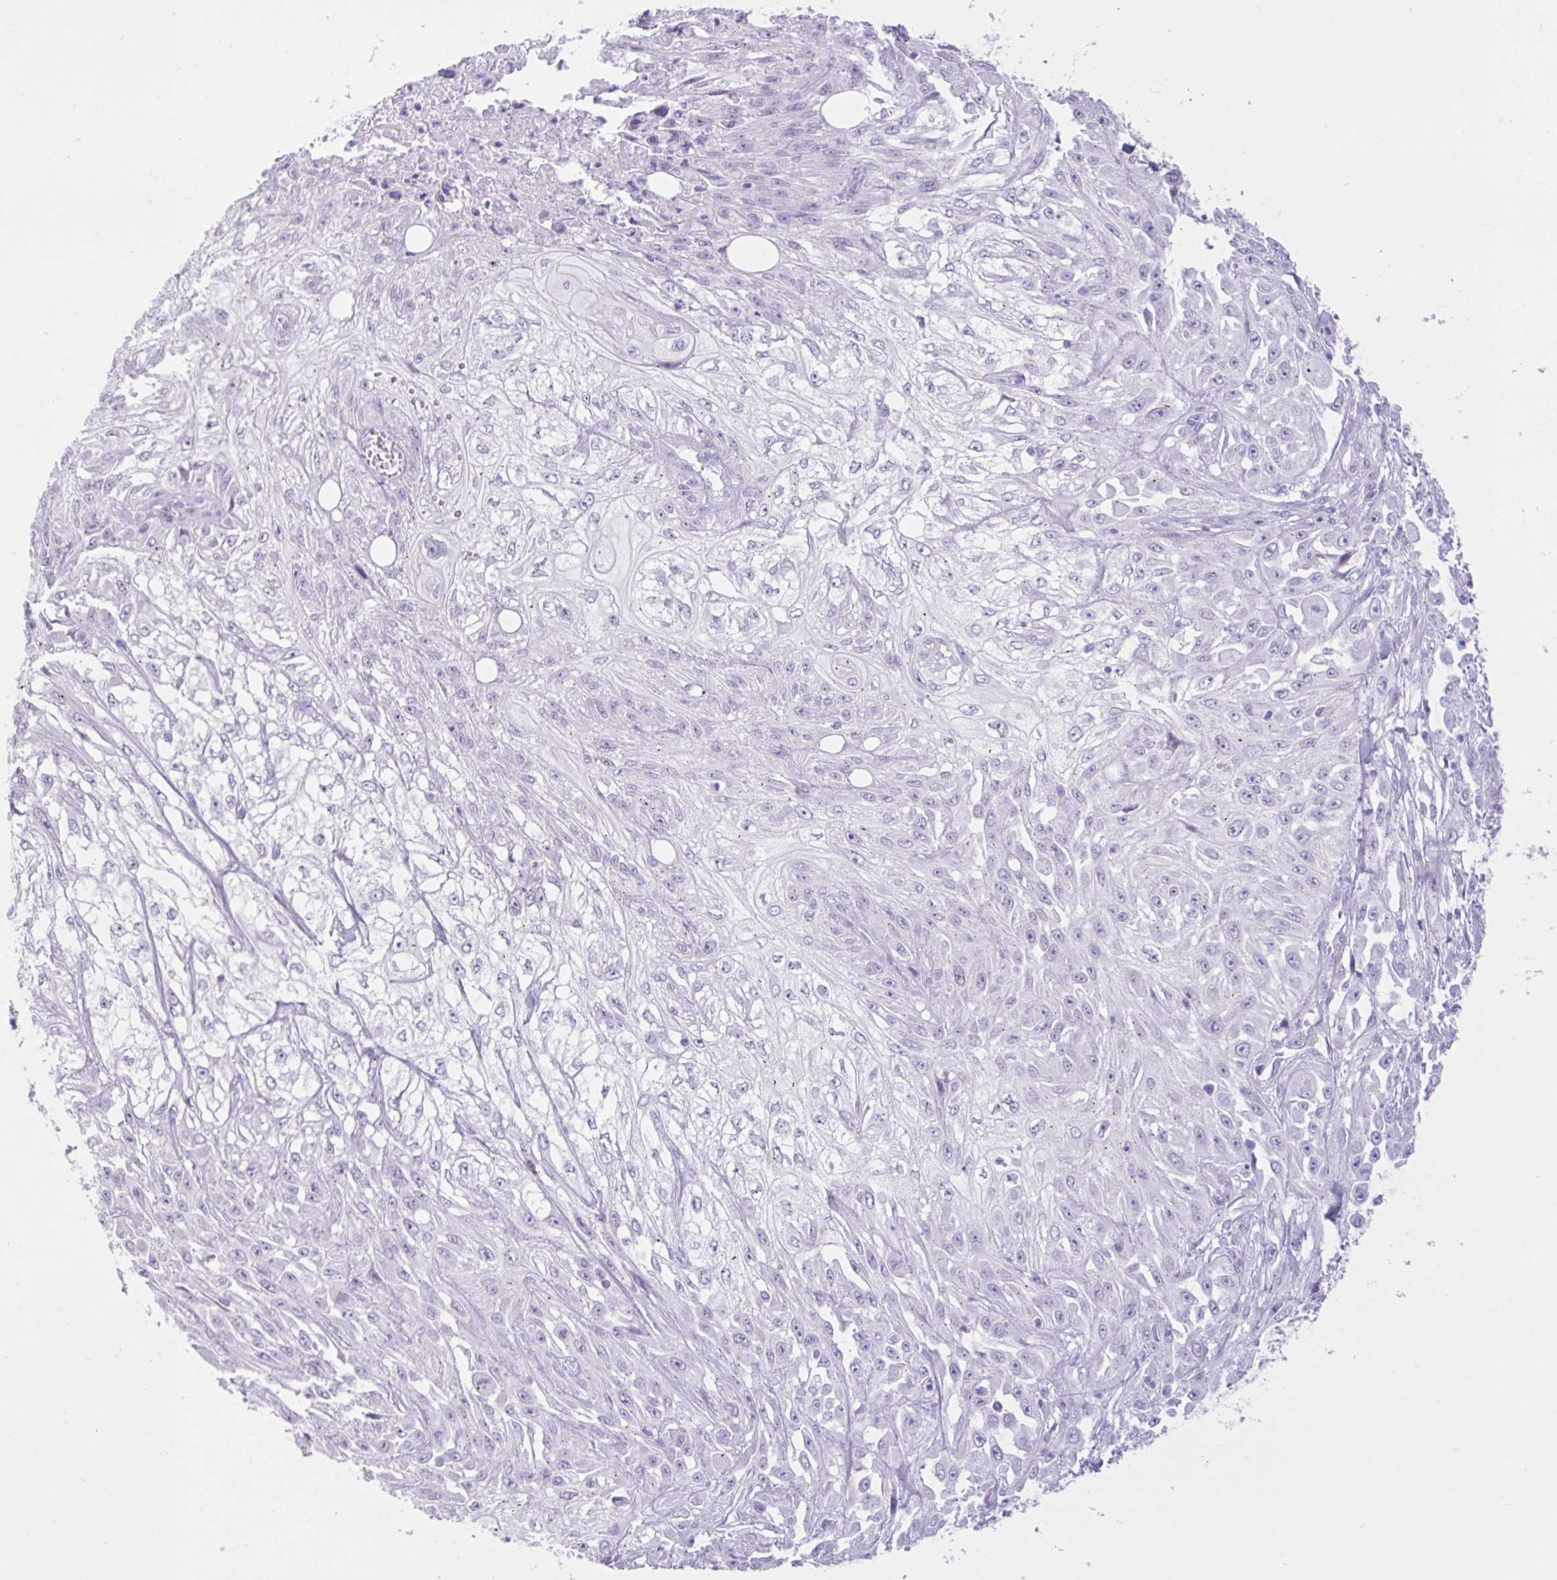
{"staining": {"intensity": "negative", "quantity": "none", "location": "none"}, "tissue": "skin cancer", "cell_type": "Tumor cells", "image_type": "cancer", "snomed": [{"axis": "morphology", "description": "Squamous cell carcinoma, NOS"}, {"axis": "morphology", "description": "Squamous cell carcinoma, metastatic, NOS"}, {"axis": "topography", "description": "Skin"}, {"axis": "topography", "description": "Lymph node"}], "caption": "Tumor cells show no significant positivity in skin cancer. (DAB (3,3'-diaminobenzidine) immunohistochemistry (IHC) visualized using brightfield microscopy, high magnification).", "gene": "REEP1", "patient": {"sex": "male", "age": 75}}